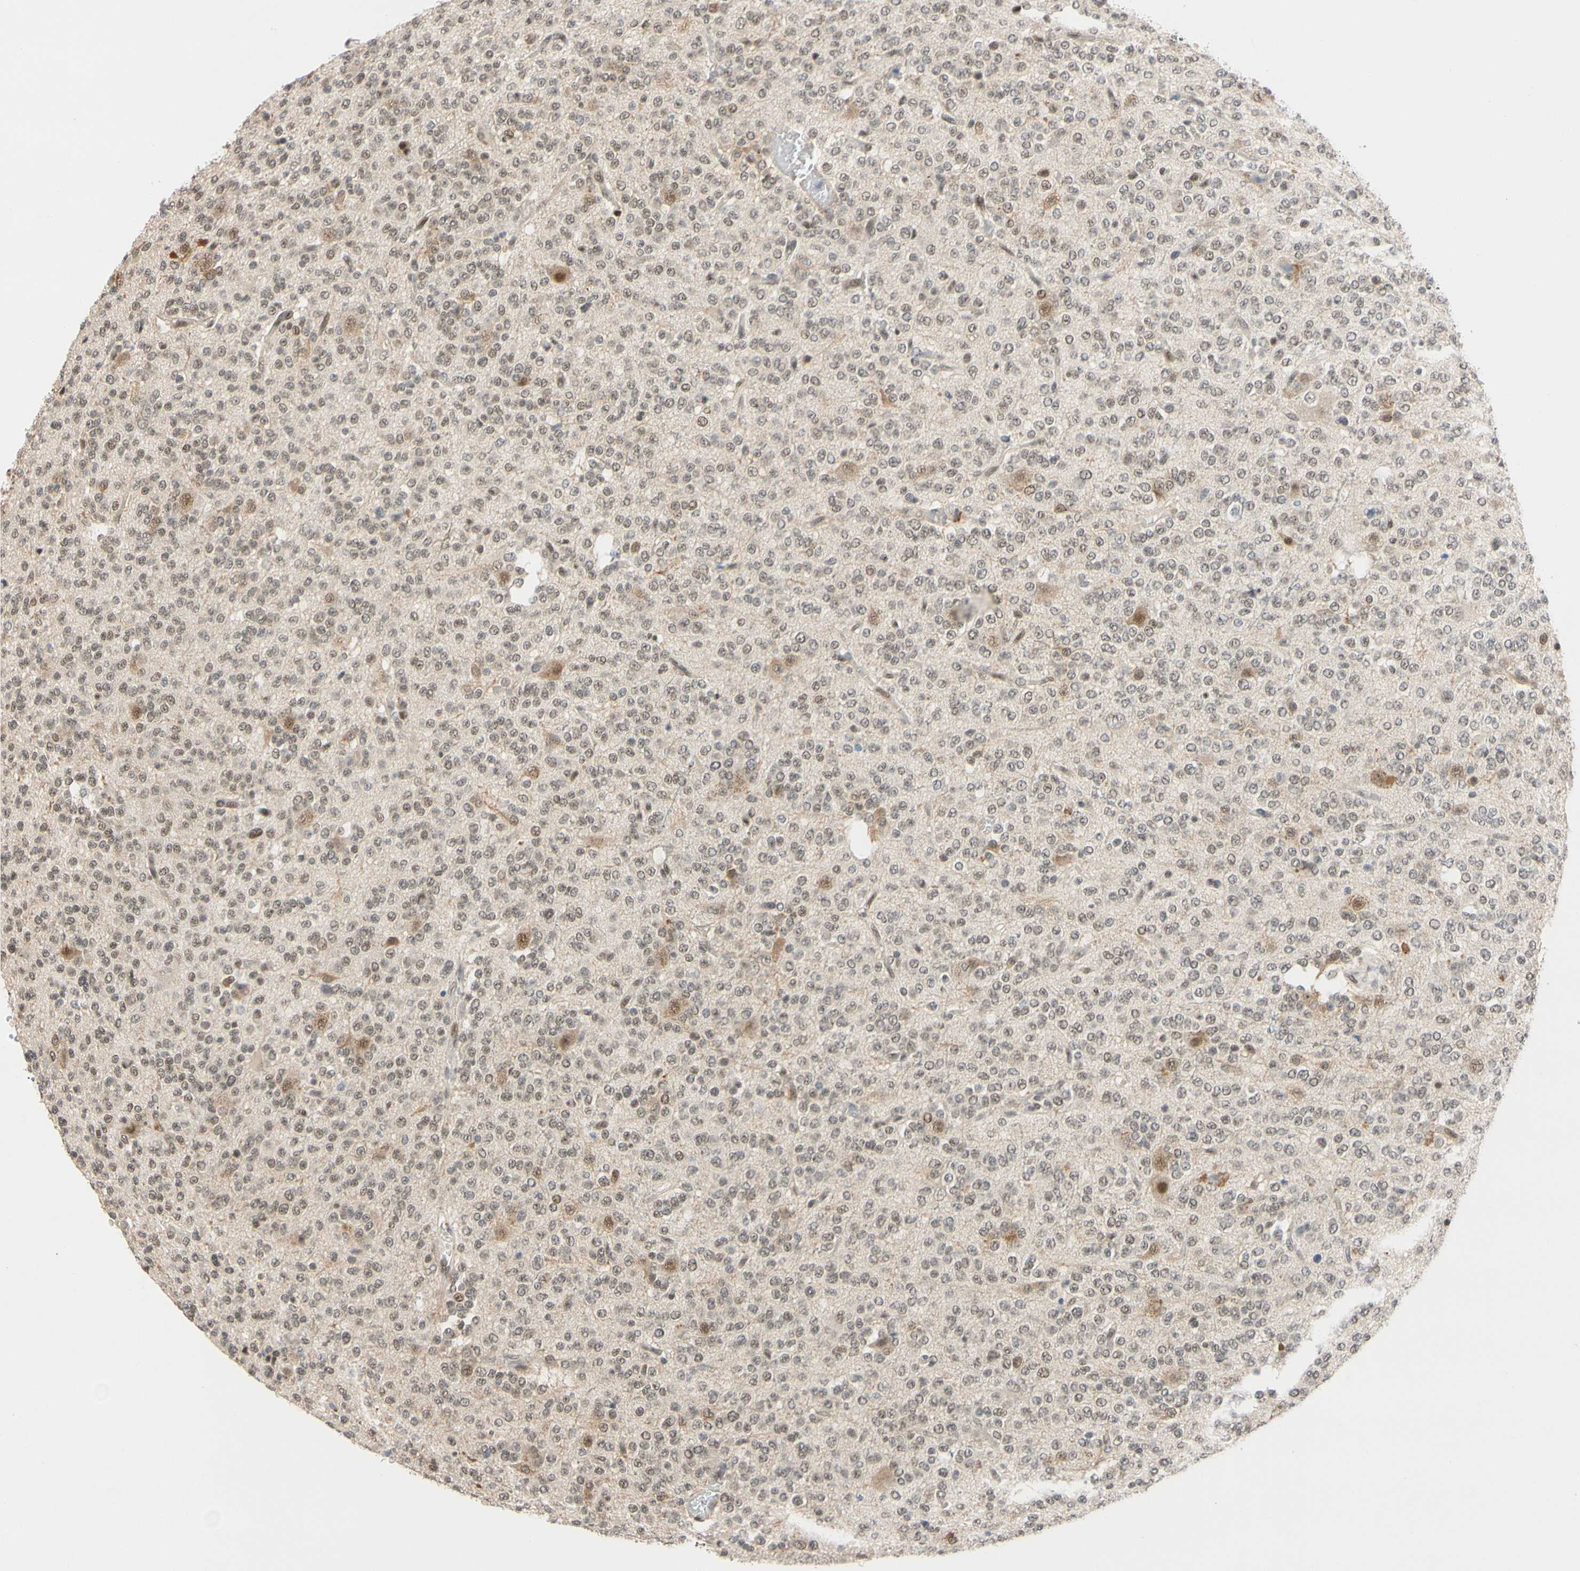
{"staining": {"intensity": "weak", "quantity": "25%-75%", "location": "cytoplasmic/membranous,nuclear"}, "tissue": "glioma", "cell_type": "Tumor cells", "image_type": "cancer", "snomed": [{"axis": "morphology", "description": "Glioma, malignant, Low grade"}, {"axis": "topography", "description": "Brain"}], "caption": "An immunohistochemistry (IHC) image of tumor tissue is shown. Protein staining in brown highlights weak cytoplasmic/membranous and nuclear positivity in low-grade glioma (malignant) within tumor cells.", "gene": "TAF4", "patient": {"sex": "male", "age": 38}}